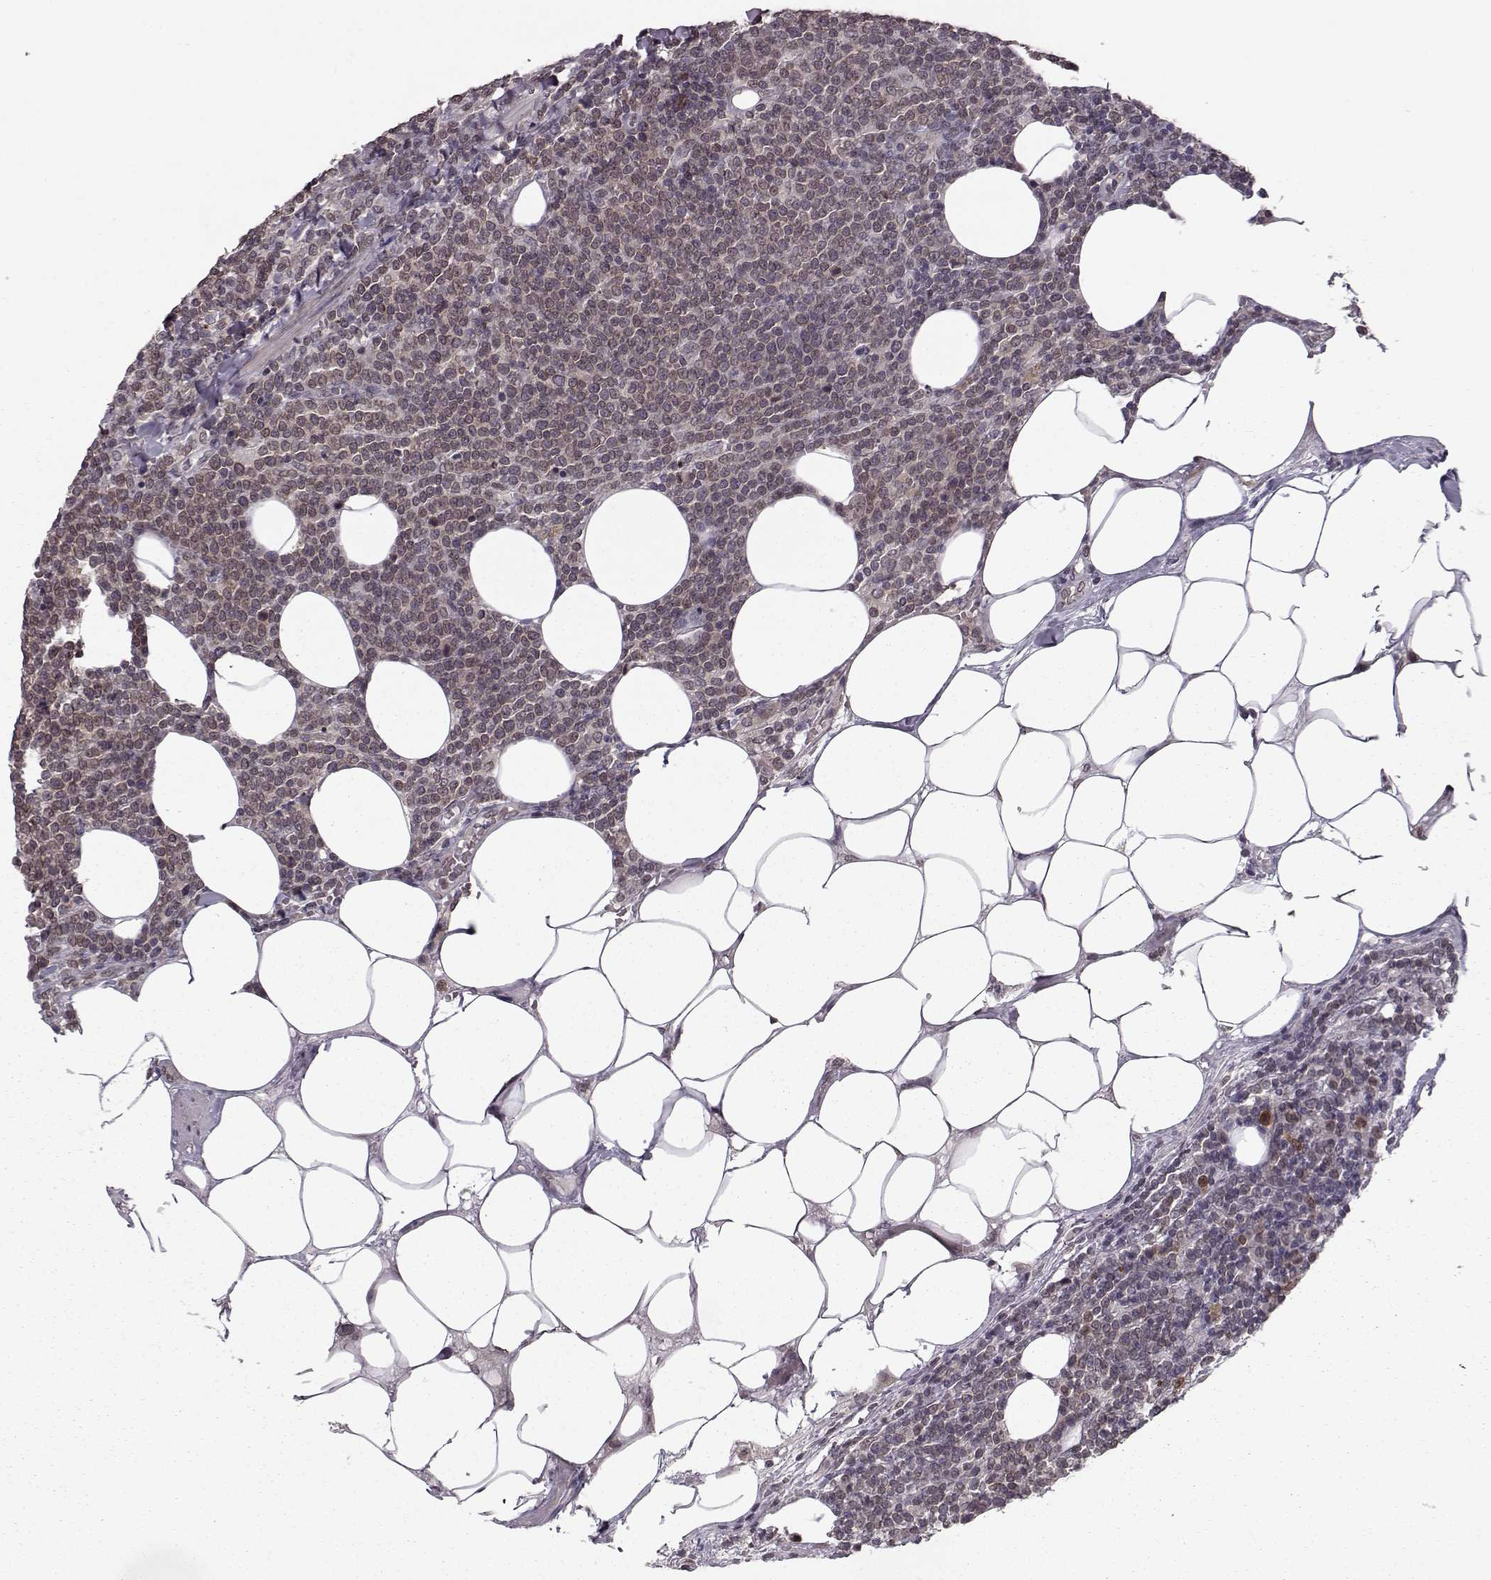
{"staining": {"intensity": "weak", "quantity": ">75%", "location": "cytoplasmic/membranous,nuclear"}, "tissue": "lymphoma", "cell_type": "Tumor cells", "image_type": "cancer", "snomed": [{"axis": "morphology", "description": "Malignant lymphoma, non-Hodgkin's type, High grade"}, {"axis": "topography", "description": "Lymph node"}], "caption": "Weak cytoplasmic/membranous and nuclear staining for a protein is identified in approximately >75% of tumor cells of lymphoma using immunohistochemistry.", "gene": "NUP37", "patient": {"sex": "male", "age": 61}}